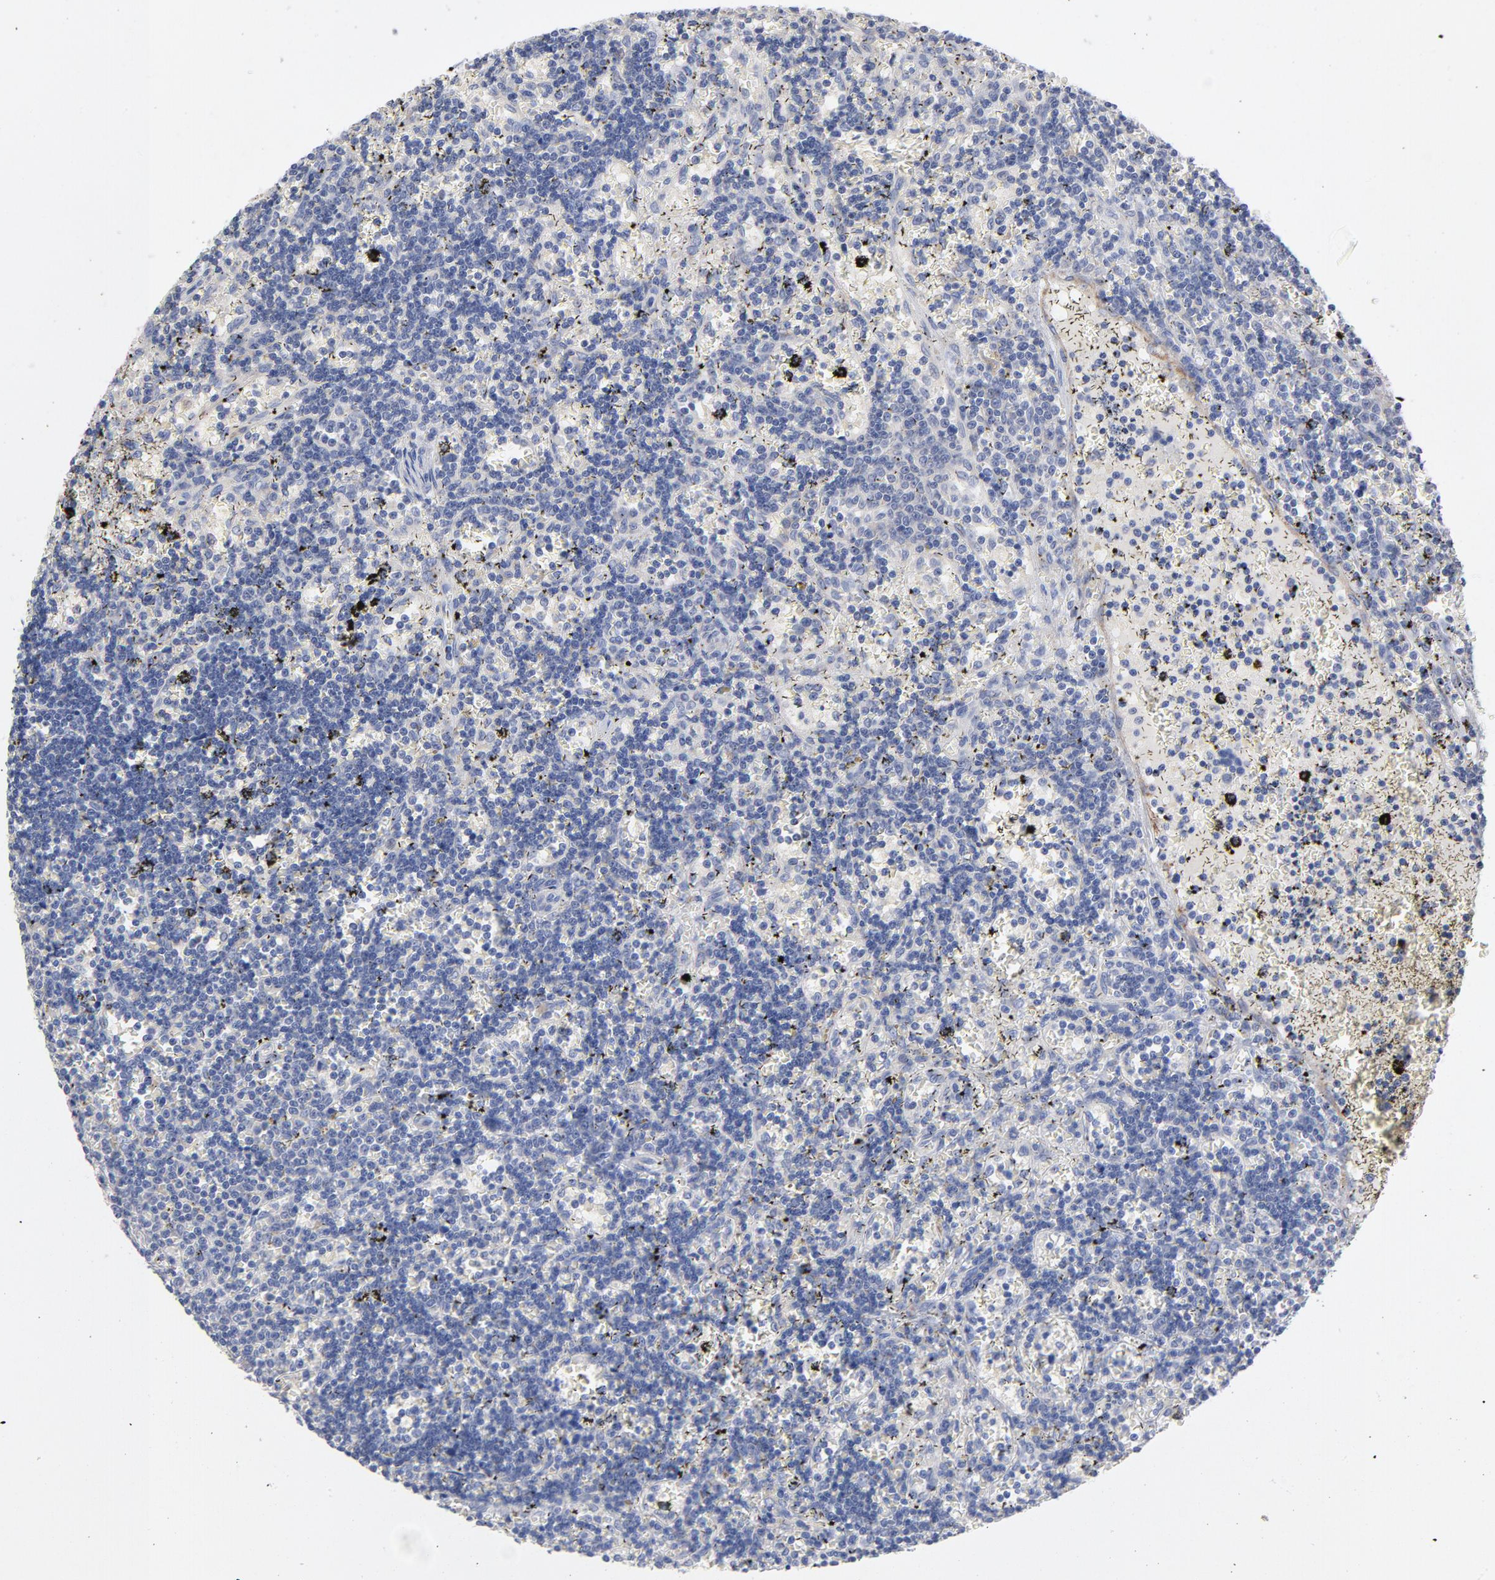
{"staining": {"intensity": "negative", "quantity": "none", "location": "none"}, "tissue": "lymphoma", "cell_type": "Tumor cells", "image_type": "cancer", "snomed": [{"axis": "morphology", "description": "Malignant lymphoma, non-Hodgkin's type, Low grade"}, {"axis": "topography", "description": "Spleen"}], "caption": "Immunohistochemistry (IHC) of lymphoma exhibits no positivity in tumor cells.", "gene": "CPE", "patient": {"sex": "male", "age": 60}}